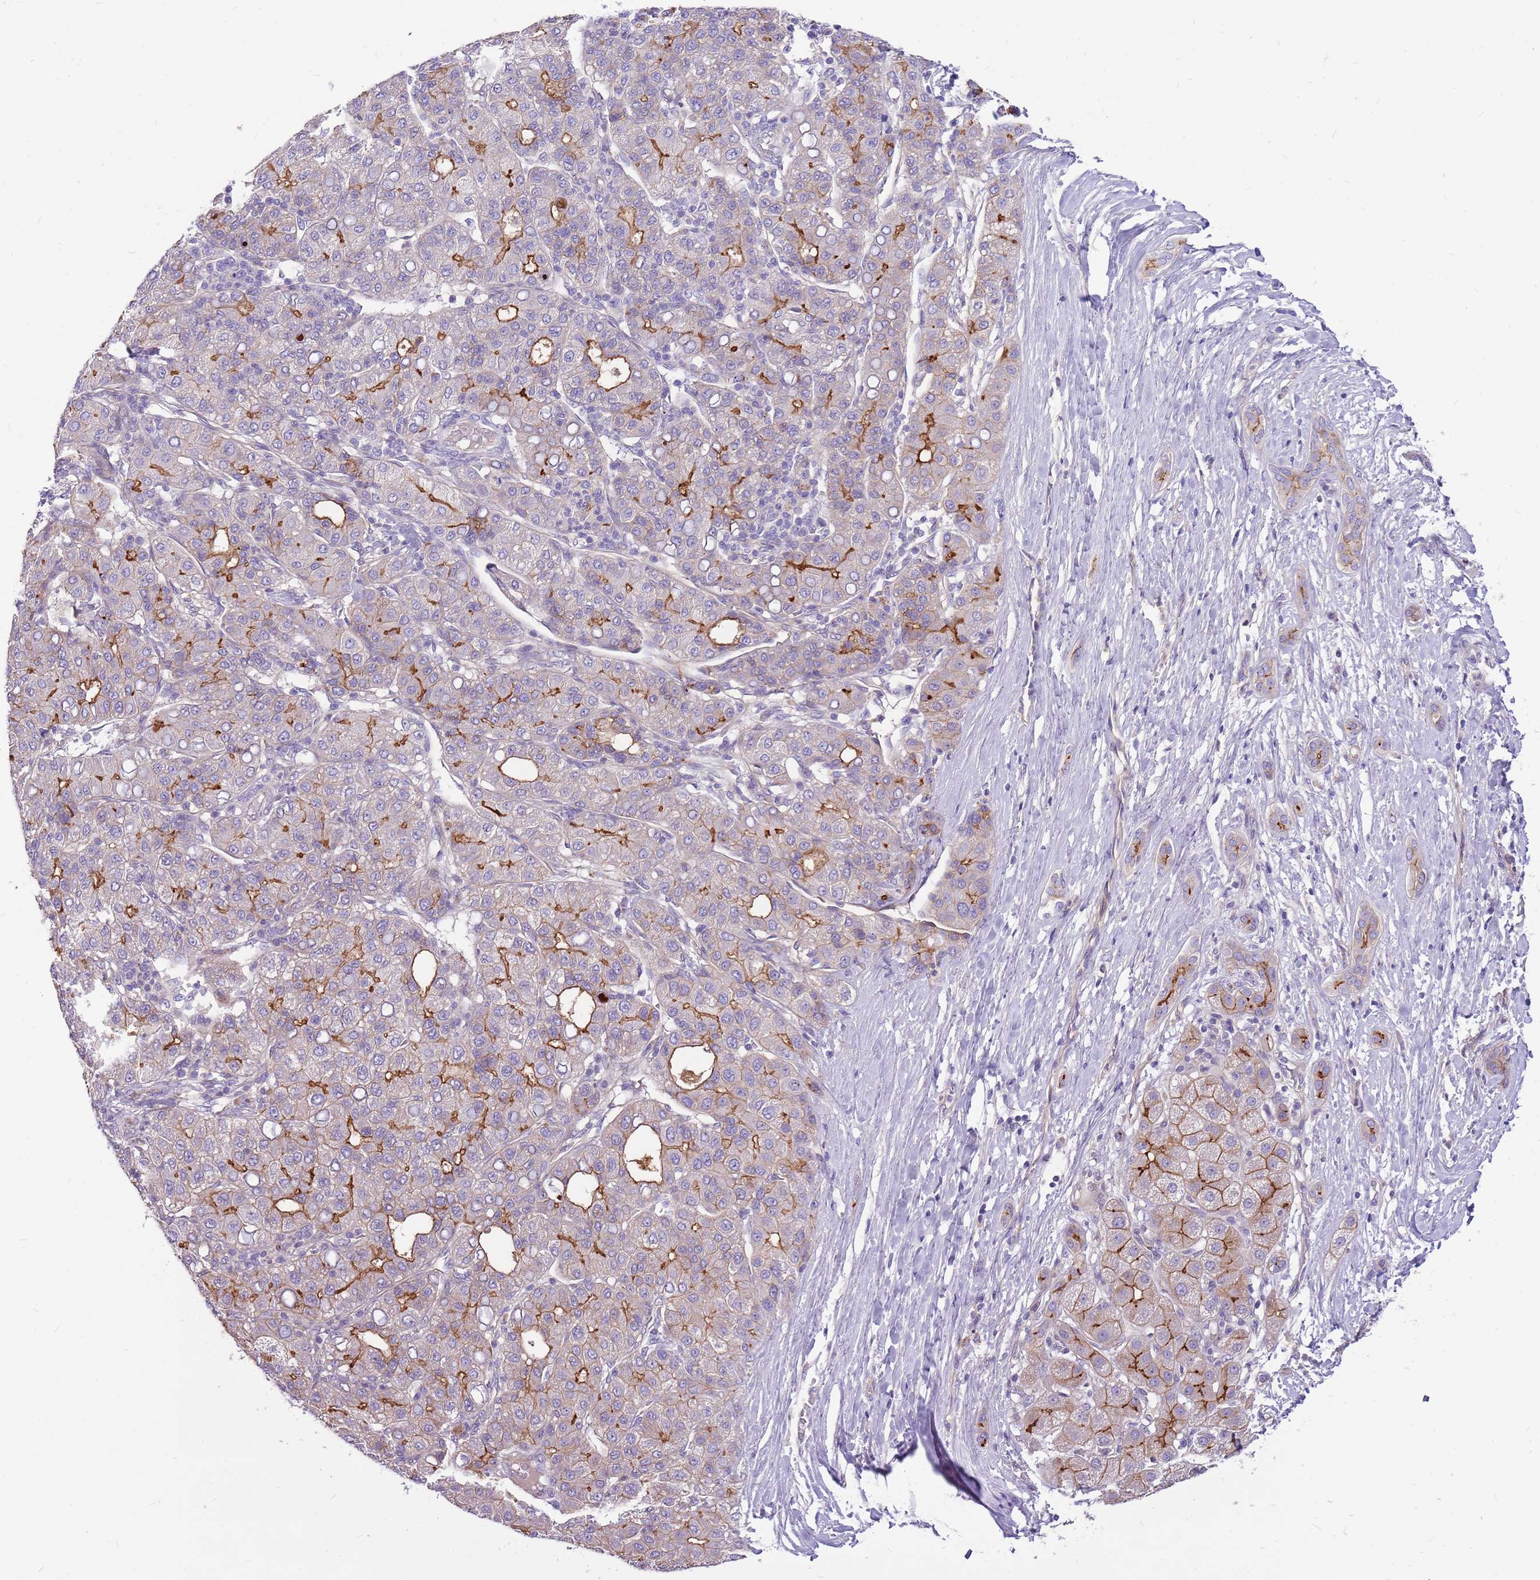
{"staining": {"intensity": "moderate", "quantity": "25%-75%", "location": "cytoplasmic/membranous"}, "tissue": "liver cancer", "cell_type": "Tumor cells", "image_type": "cancer", "snomed": [{"axis": "morphology", "description": "Carcinoma, Hepatocellular, NOS"}, {"axis": "topography", "description": "Liver"}], "caption": "Hepatocellular carcinoma (liver) stained with immunohistochemistry demonstrates moderate cytoplasmic/membranous expression in about 25%-75% of tumor cells. (DAB IHC, brown staining for protein, blue staining for nuclei).", "gene": "NTN4", "patient": {"sex": "male", "age": 65}}